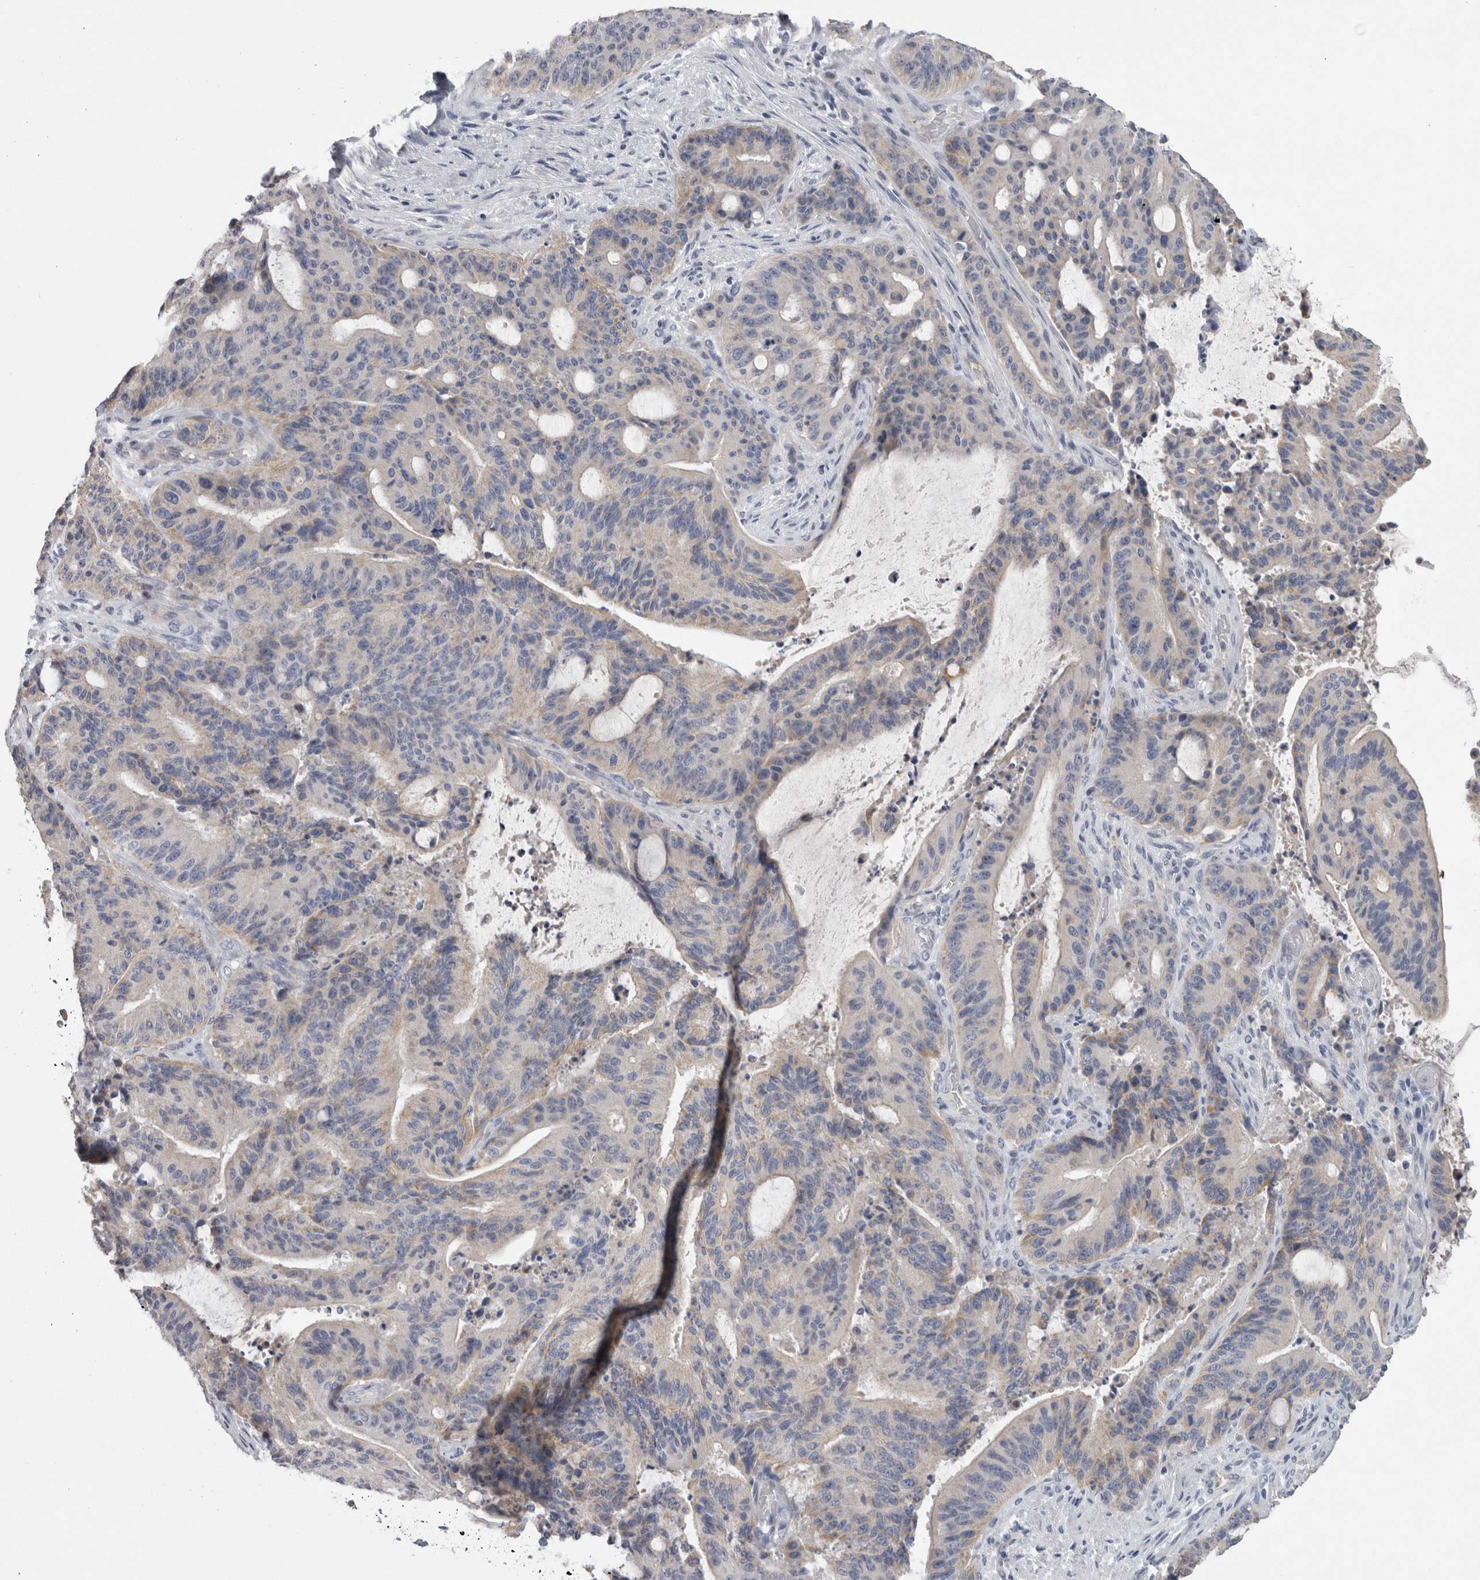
{"staining": {"intensity": "weak", "quantity": "<25%", "location": "cytoplasmic/membranous"}, "tissue": "liver cancer", "cell_type": "Tumor cells", "image_type": "cancer", "snomed": [{"axis": "morphology", "description": "Normal tissue, NOS"}, {"axis": "morphology", "description": "Cholangiocarcinoma"}, {"axis": "topography", "description": "Liver"}, {"axis": "topography", "description": "Peripheral nerve tissue"}], "caption": "This image is of liver cancer stained with immunohistochemistry to label a protein in brown with the nuclei are counter-stained blue. There is no staining in tumor cells.", "gene": "TCAP", "patient": {"sex": "female", "age": 73}}